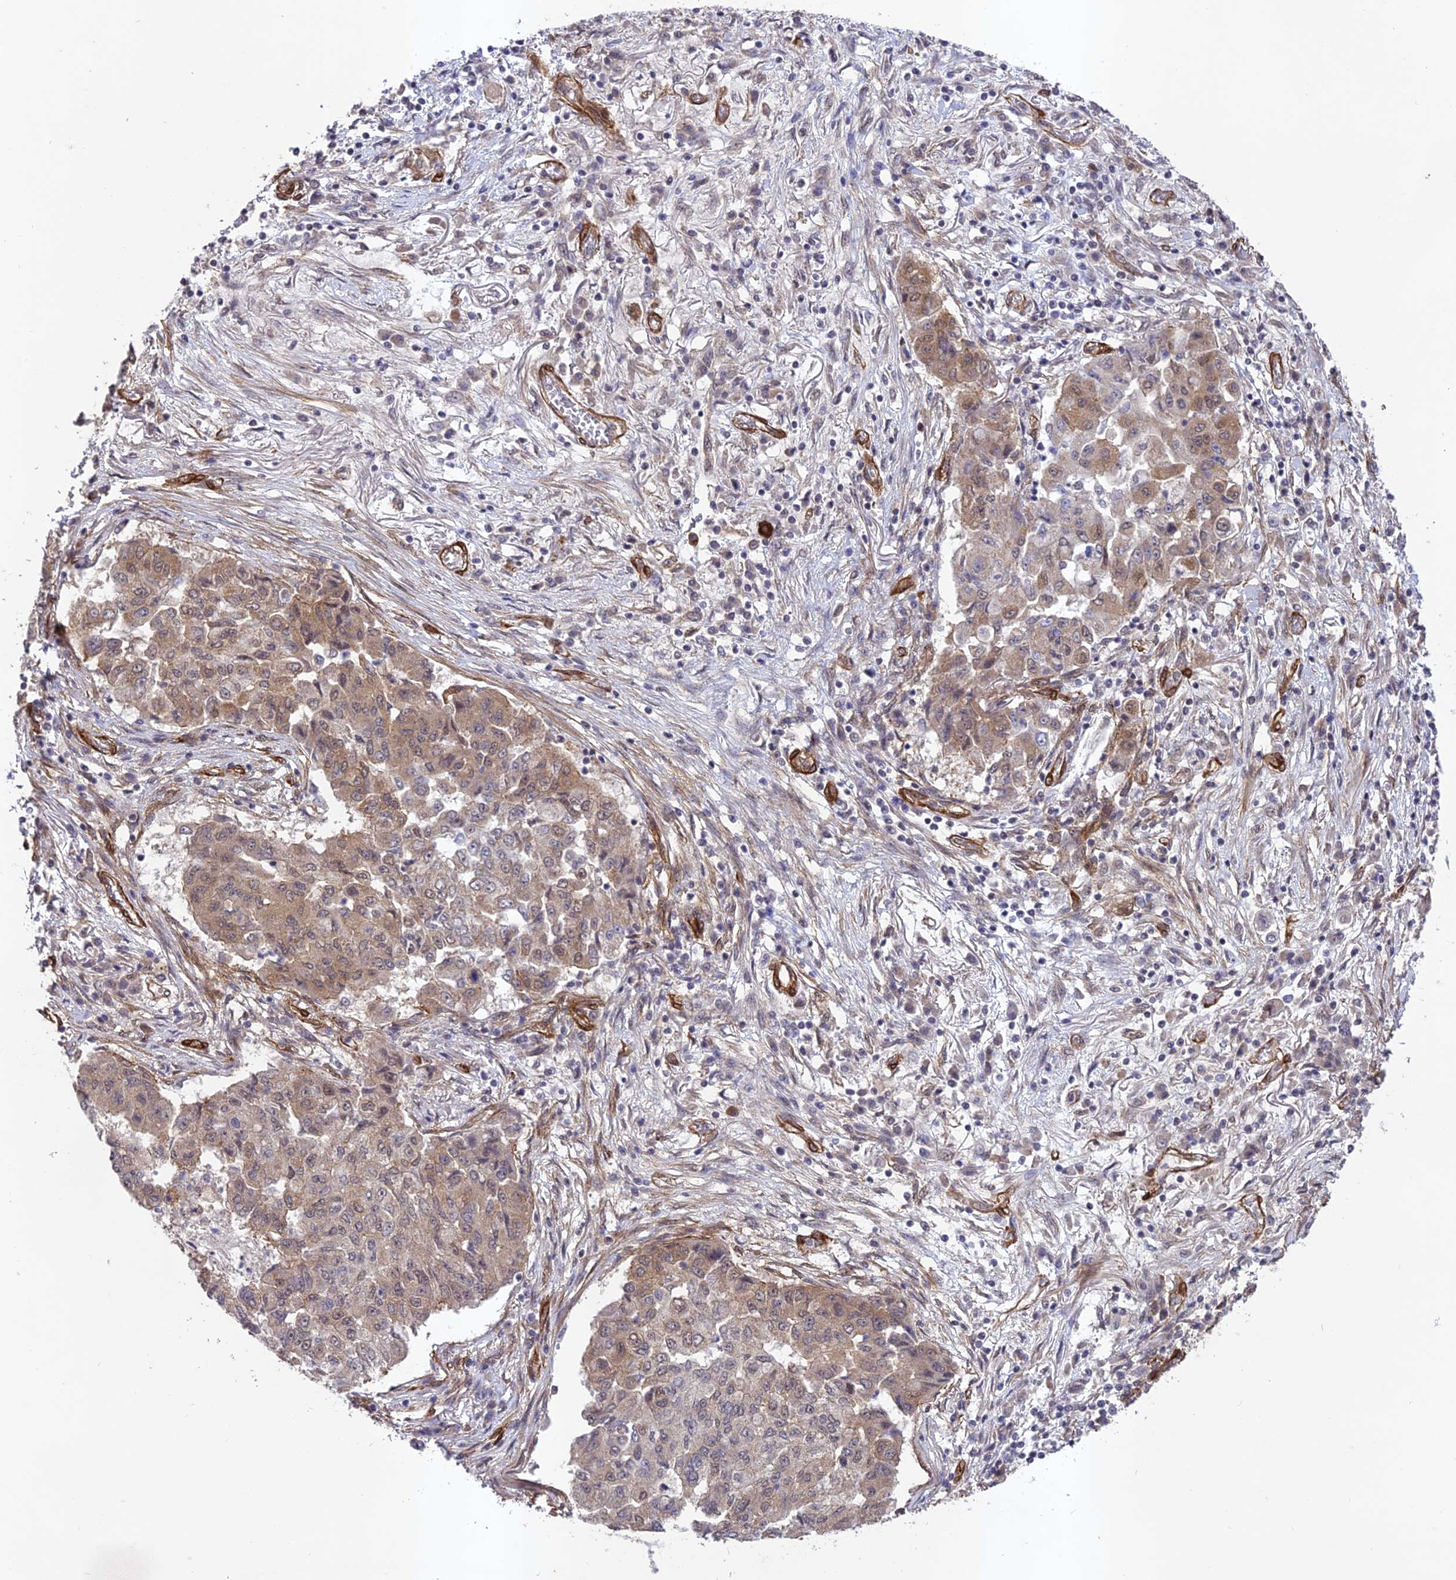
{"staining": {"intensity": "weak", "quantity": ">75%", "location": "cytoplasmic/membranous"}, "tissue": "lung cancer", "cell_type": "Tumor cells", "image_type": "cancer", "snomed": [{"axis": "morphology", "description": "Squamous cell carcinoma, NOS"}, {"axis": "topography", "description": "Lung"}], "caption": "Lung cancer tissue shows weak cytoplasmic/membranous staining in about >75% of tumor cells The staining is performed using DAB (3,3'-diaminobenzidine) brown chromogen to label protein expression. The nuclei are counter-stained blue using hematoxylin.", "gene": "TNS1", "patient": {"sex": "male", "age": 74}}